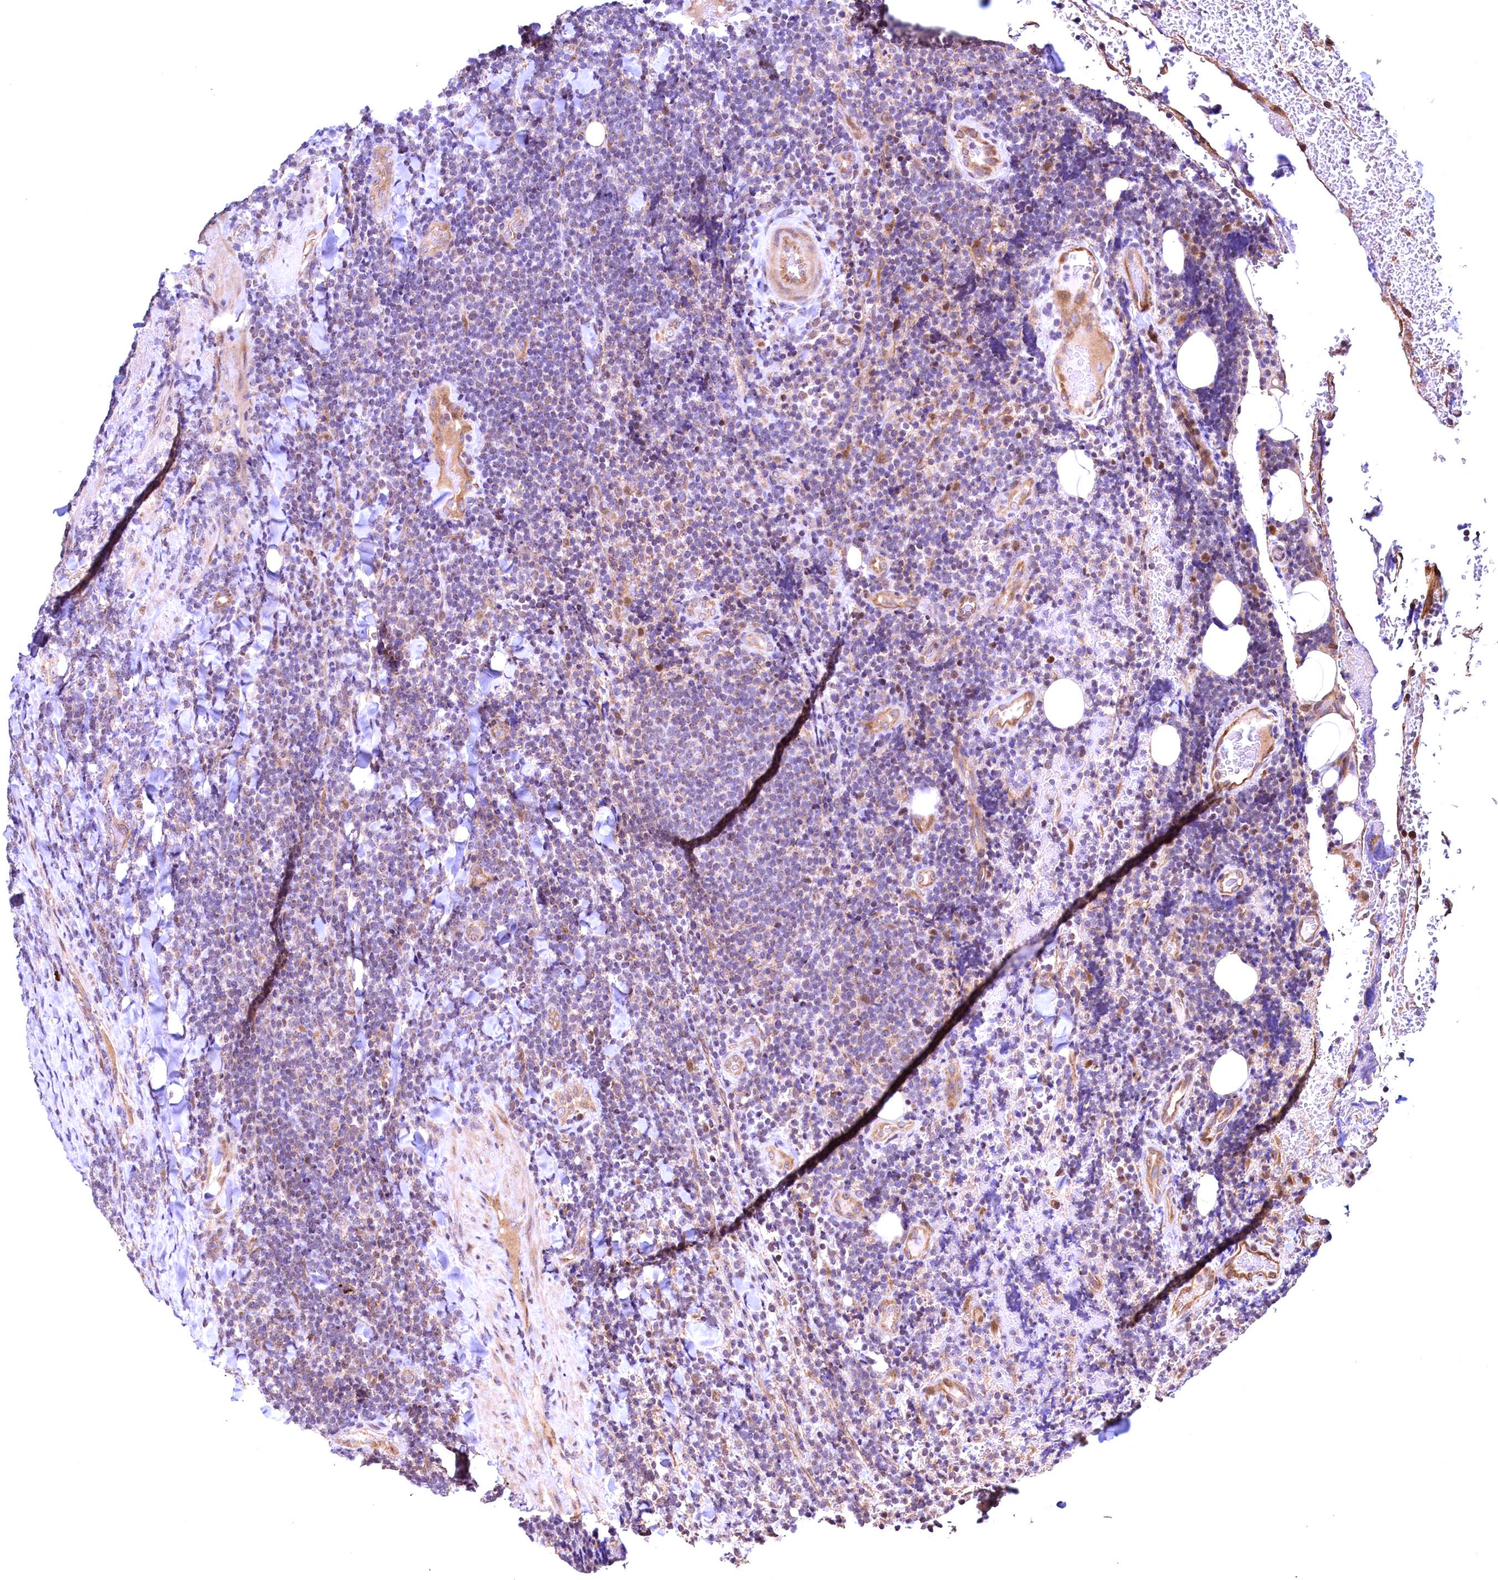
{"staining": {"intensity": "moderate", "quantity": "<25%", "location": "cytoplasmic/membranous"}, "tissue": "lymphoma", "cell_type": "Tumor cells", "image_type": "cancer", "snomed": [{"axis": "morphology", "description": "Malignant lymphoma, non-Hodgkin's type, Low grade"}, {"axis": "topography", "description": "Lymph node"}], "caption": "IHC staining of malignant lymphoma, non-Hodgkin's type (low-grade), which exhibits low levels of moderate cytoplasmic/membranous positivity in about <25% of tumor cells indicating moderate cytoplasmic/membranous protein expression. The staining was performed using DAB (3,3'-diaminobenzidine) (brown) for protein detection and nuclei were counterstained in hematoxylin (blue).", "gene": "RBFA", "patient": {"sex": "male", "age": 66}}